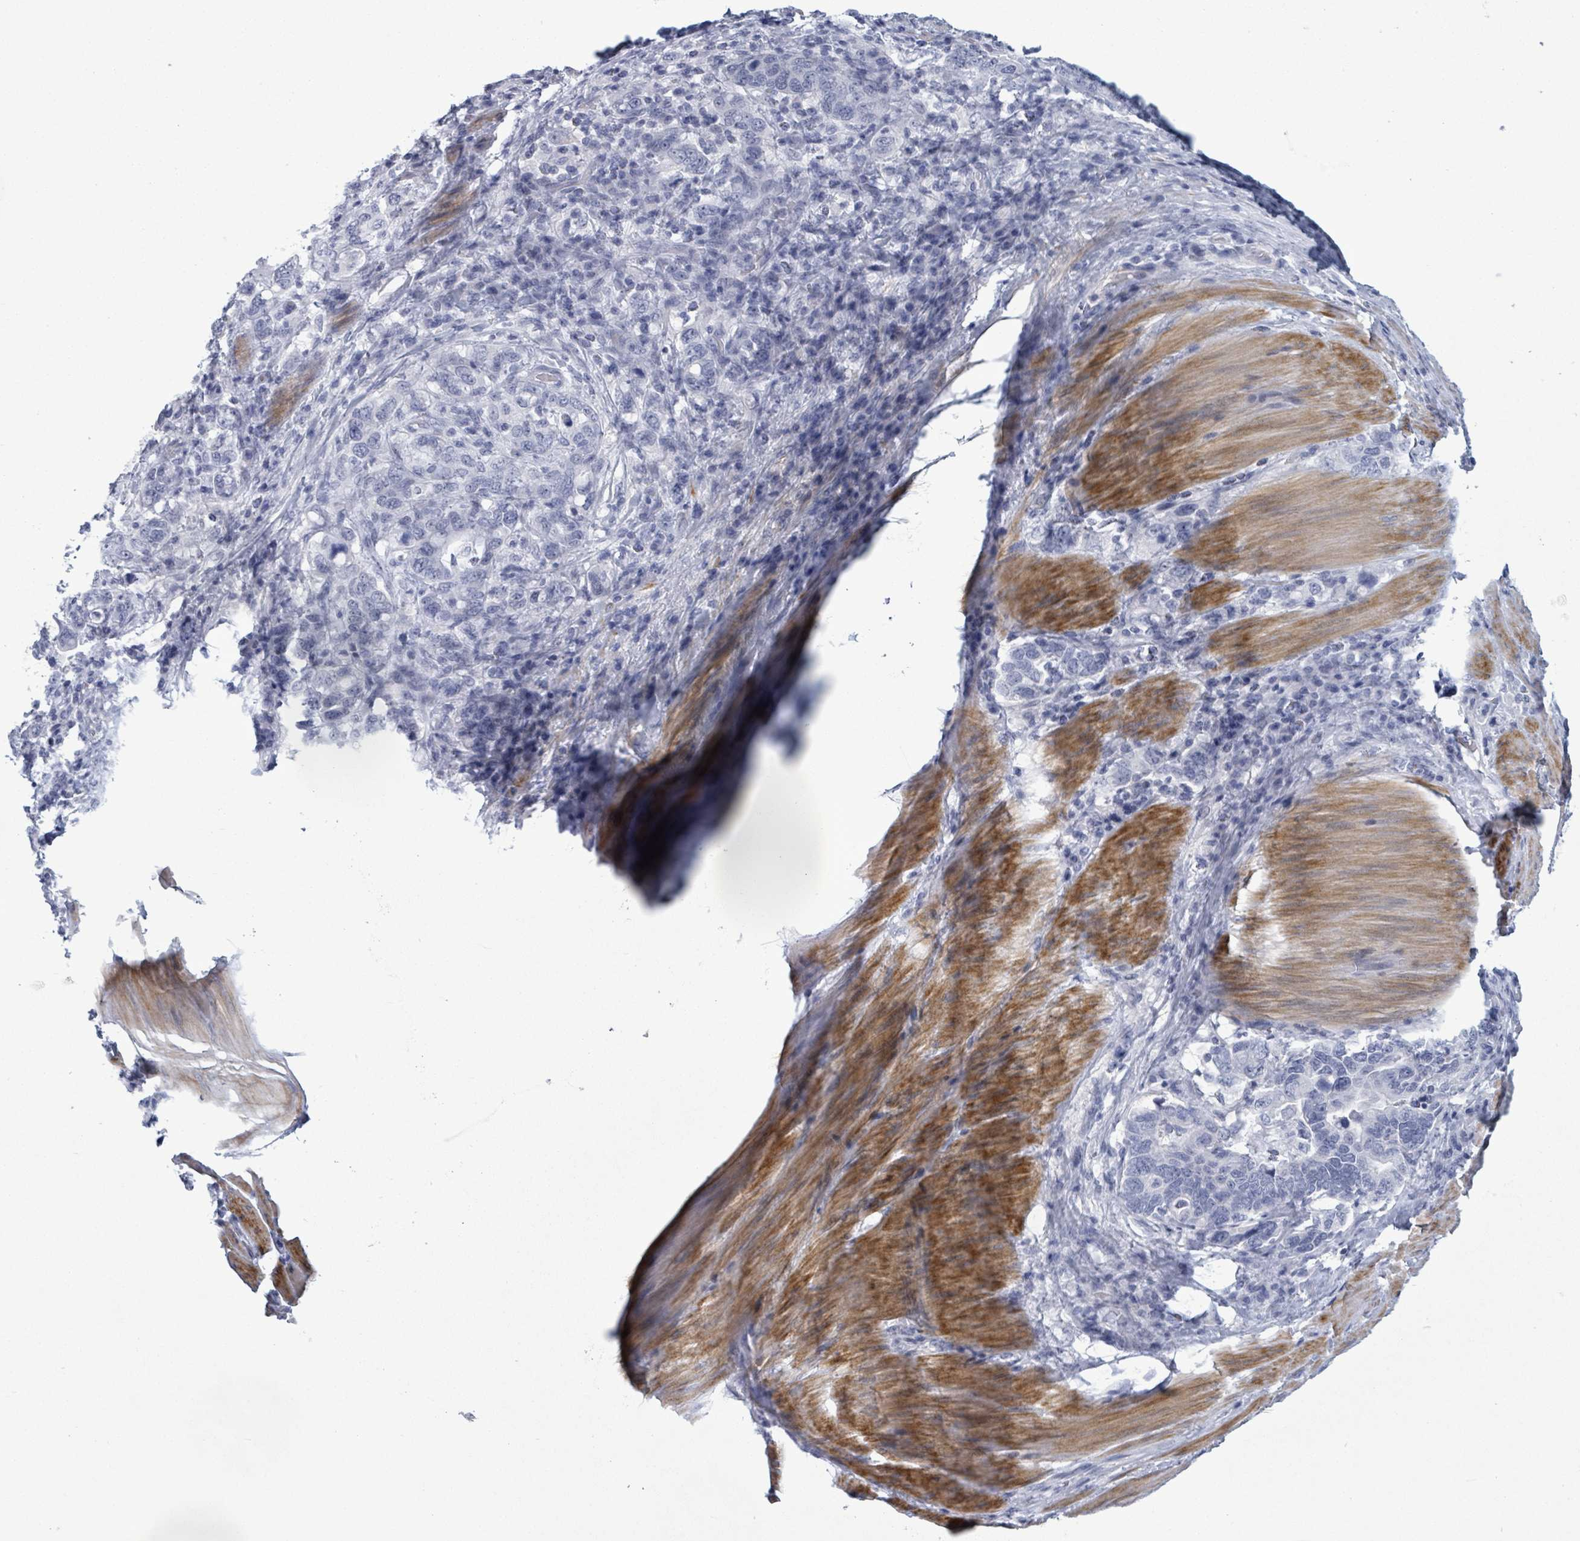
{"staining": {"intensity": "negative", "quantity": "none", "location": "none"}, "tissue": "stomach cancer", "cell_type": "Tumor cells", "image_type": "cancer", "snomed": [{"axis": "morphology", "description": "Adenocarcinoma, NOS"}, {"axis": "topography", "description": "Stomach, upper"}, {"axis": "topography", "description": "Stomach"}], "caption": "This is a image of immunohistochemistry (IHC) staining of adenocarcinoma (stomach), which shows no staining in tumor cells.", "gene": "ZNF771", "patient": {"sex": "male", "age": 62}}